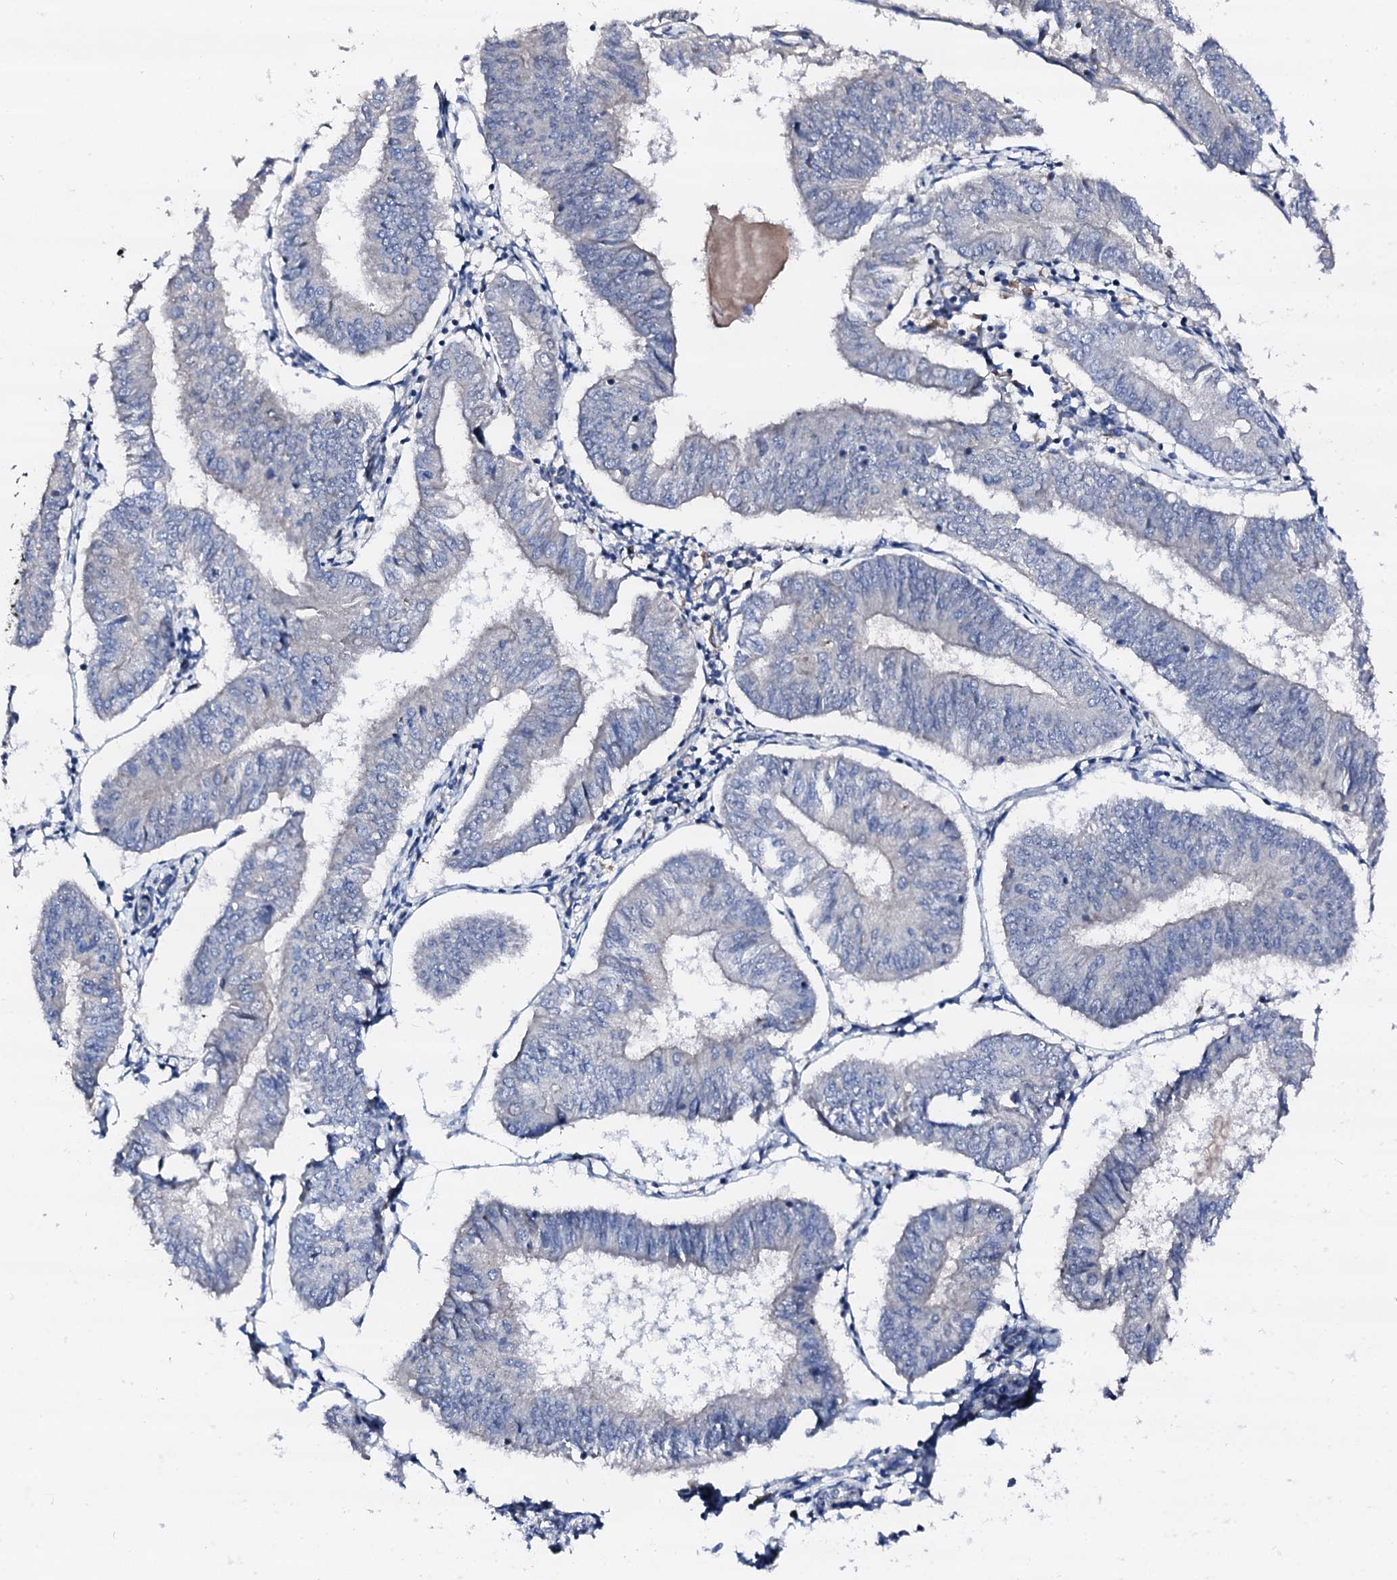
{"staining": {"intensity": "negative", "quantity": "none", "location": "none"}, "tissue": "endometrial cancer", "cell_type": "Tumor cells", "image_type": "cancer", "snomed": [{"axis": "morphology", "description": "Adenocarcinoma, NOS"}, {"axis": "topography", "description": "Endometrium"}], "caption": "DAB immunohistochemical staining of endometrial cancer displays no significant positivity in tumor cells.", "gene": "TRAFD1", "patient": {"sex": "female", "age": 58}}